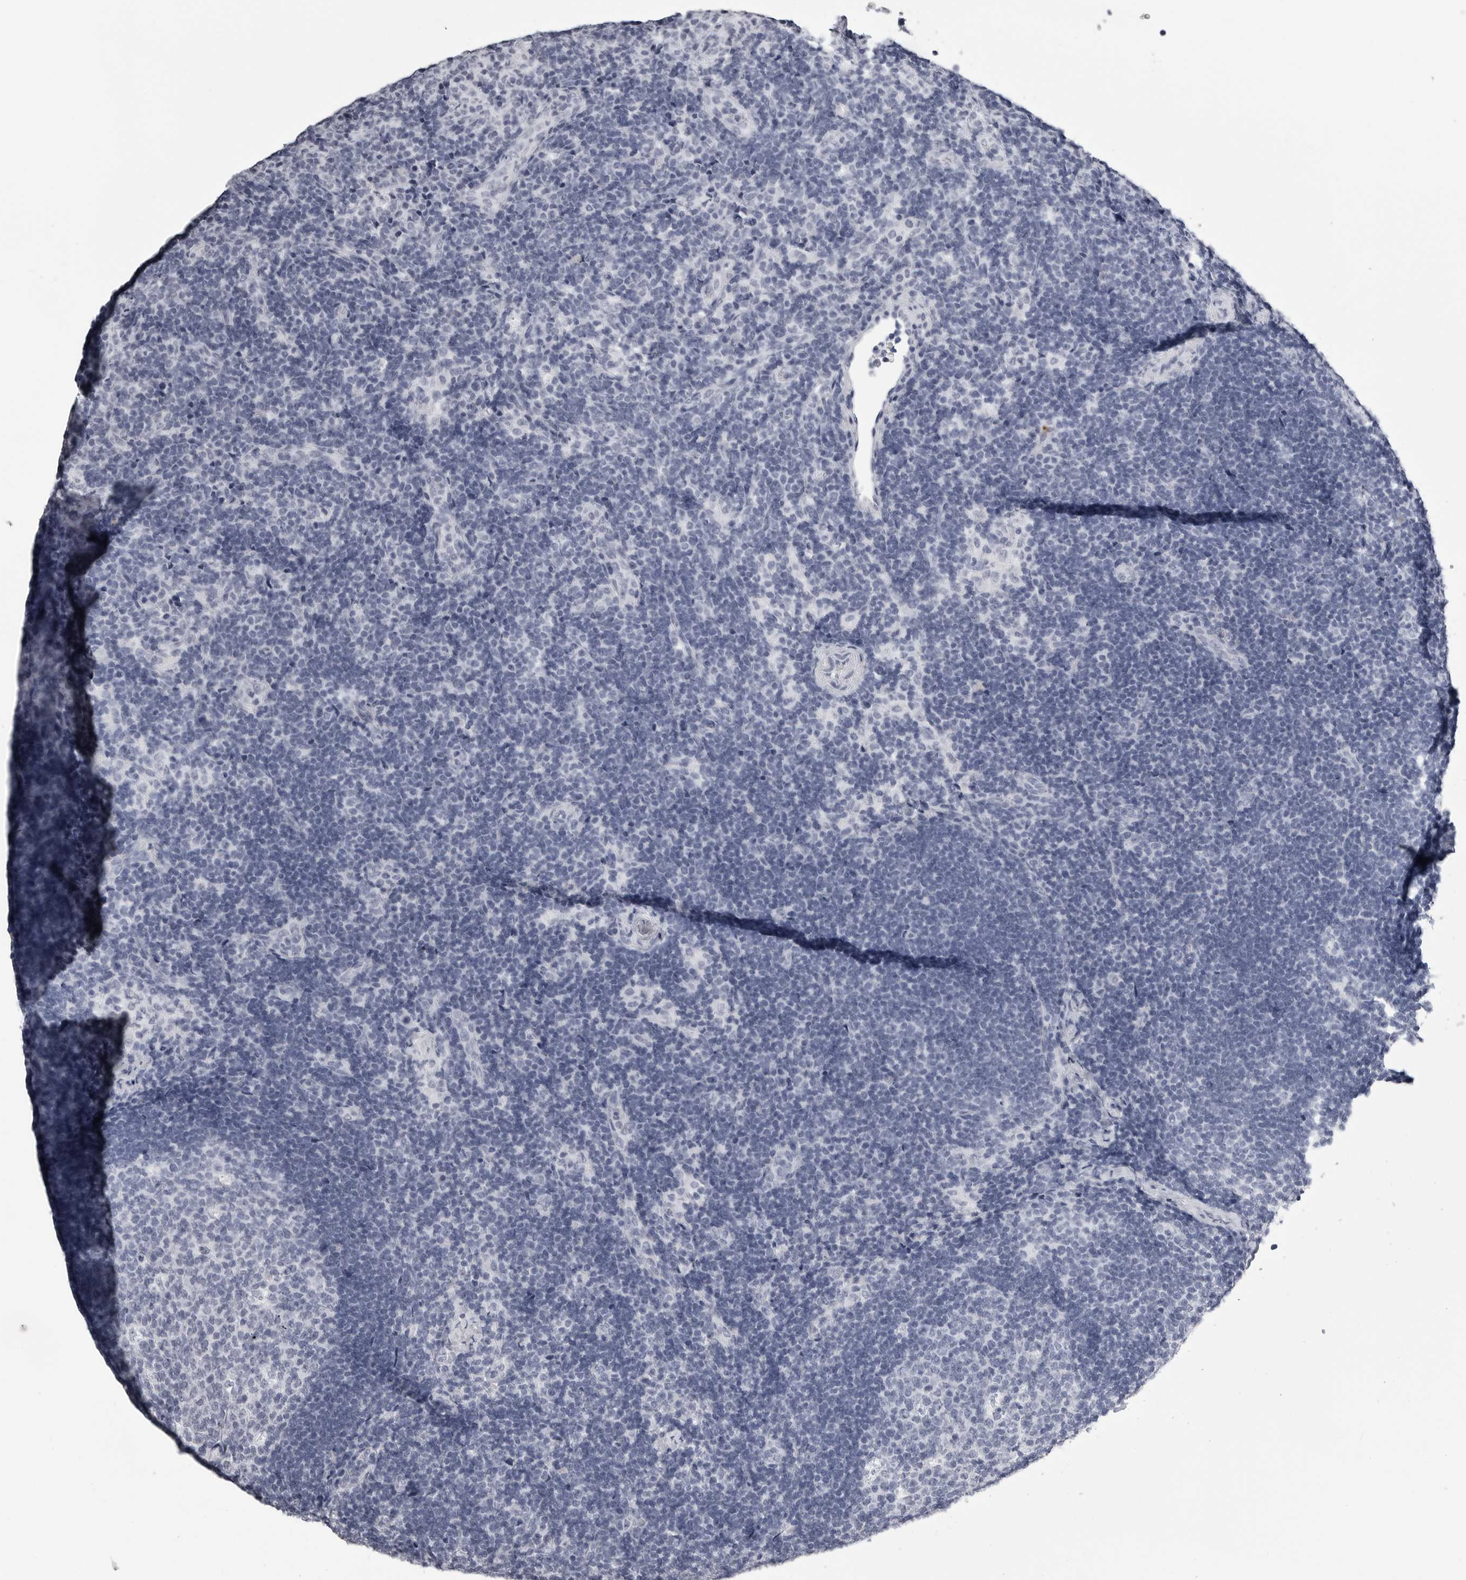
{"staining": {"intensity": "negative", "quantity": "none", "location": "none"}, "tissue": "lymph node", "cell_type": "Germinal center cells", "image_type": "normal", "snomed": [{"axis": "morphology", "description": "Normal tissue, NOS"}, {"axis": "topography", "description": "Lymph node"}], "caption": "Immunohistochemistry histopathology image of unremarkable human lymph node stained for a protein (brown), which exhibits no expression in germinal center cells.", "gene": "BPIFA1", "patient": {"sex": "female", "age": 22}}